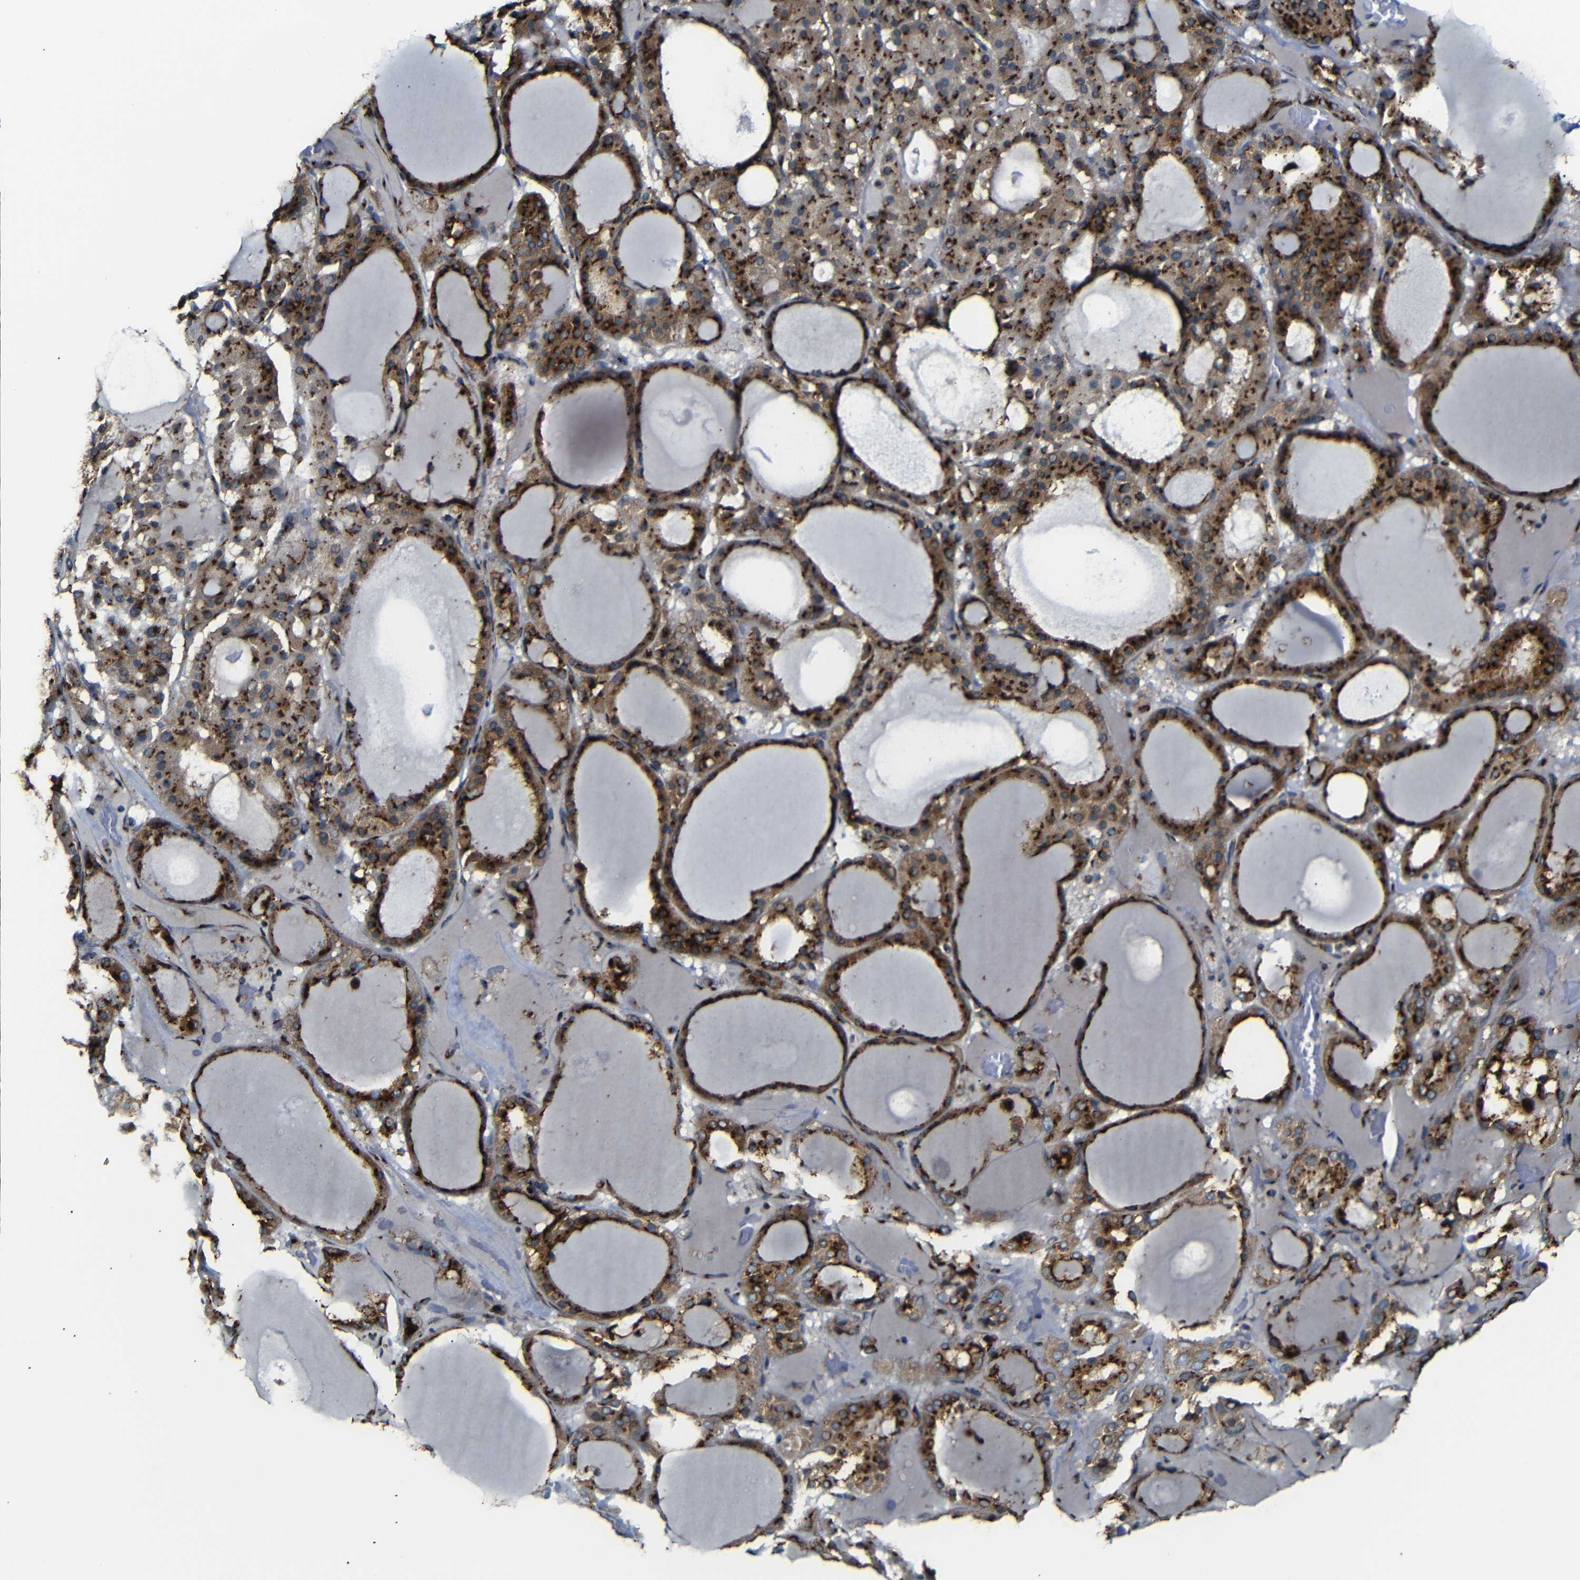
{"staining": {"intensity": "strong", "quantity": ">75%", "location": "cytoplasmic/membranous"}, "tissue": "thyroid gland", "cell_type": "Glandular cells", "image_type": "normal", "snomed": [{"axis": "morphology", "description": "Normal tissue, NOS"}, {"axis": "morphology", "description": "Carcinoma, NOS"}, {"axis": "topography", "description": "Thyroid gland"}], "caption": "A micrograph of thyroid gland stained for a protein displays strong cytoplasmic/membranous brown staining in glandular cells. (IHC, brightfield microscopy, high magnification).", "gene": "TGOLN2", "patient": {"sex": "female", "age": 86}}